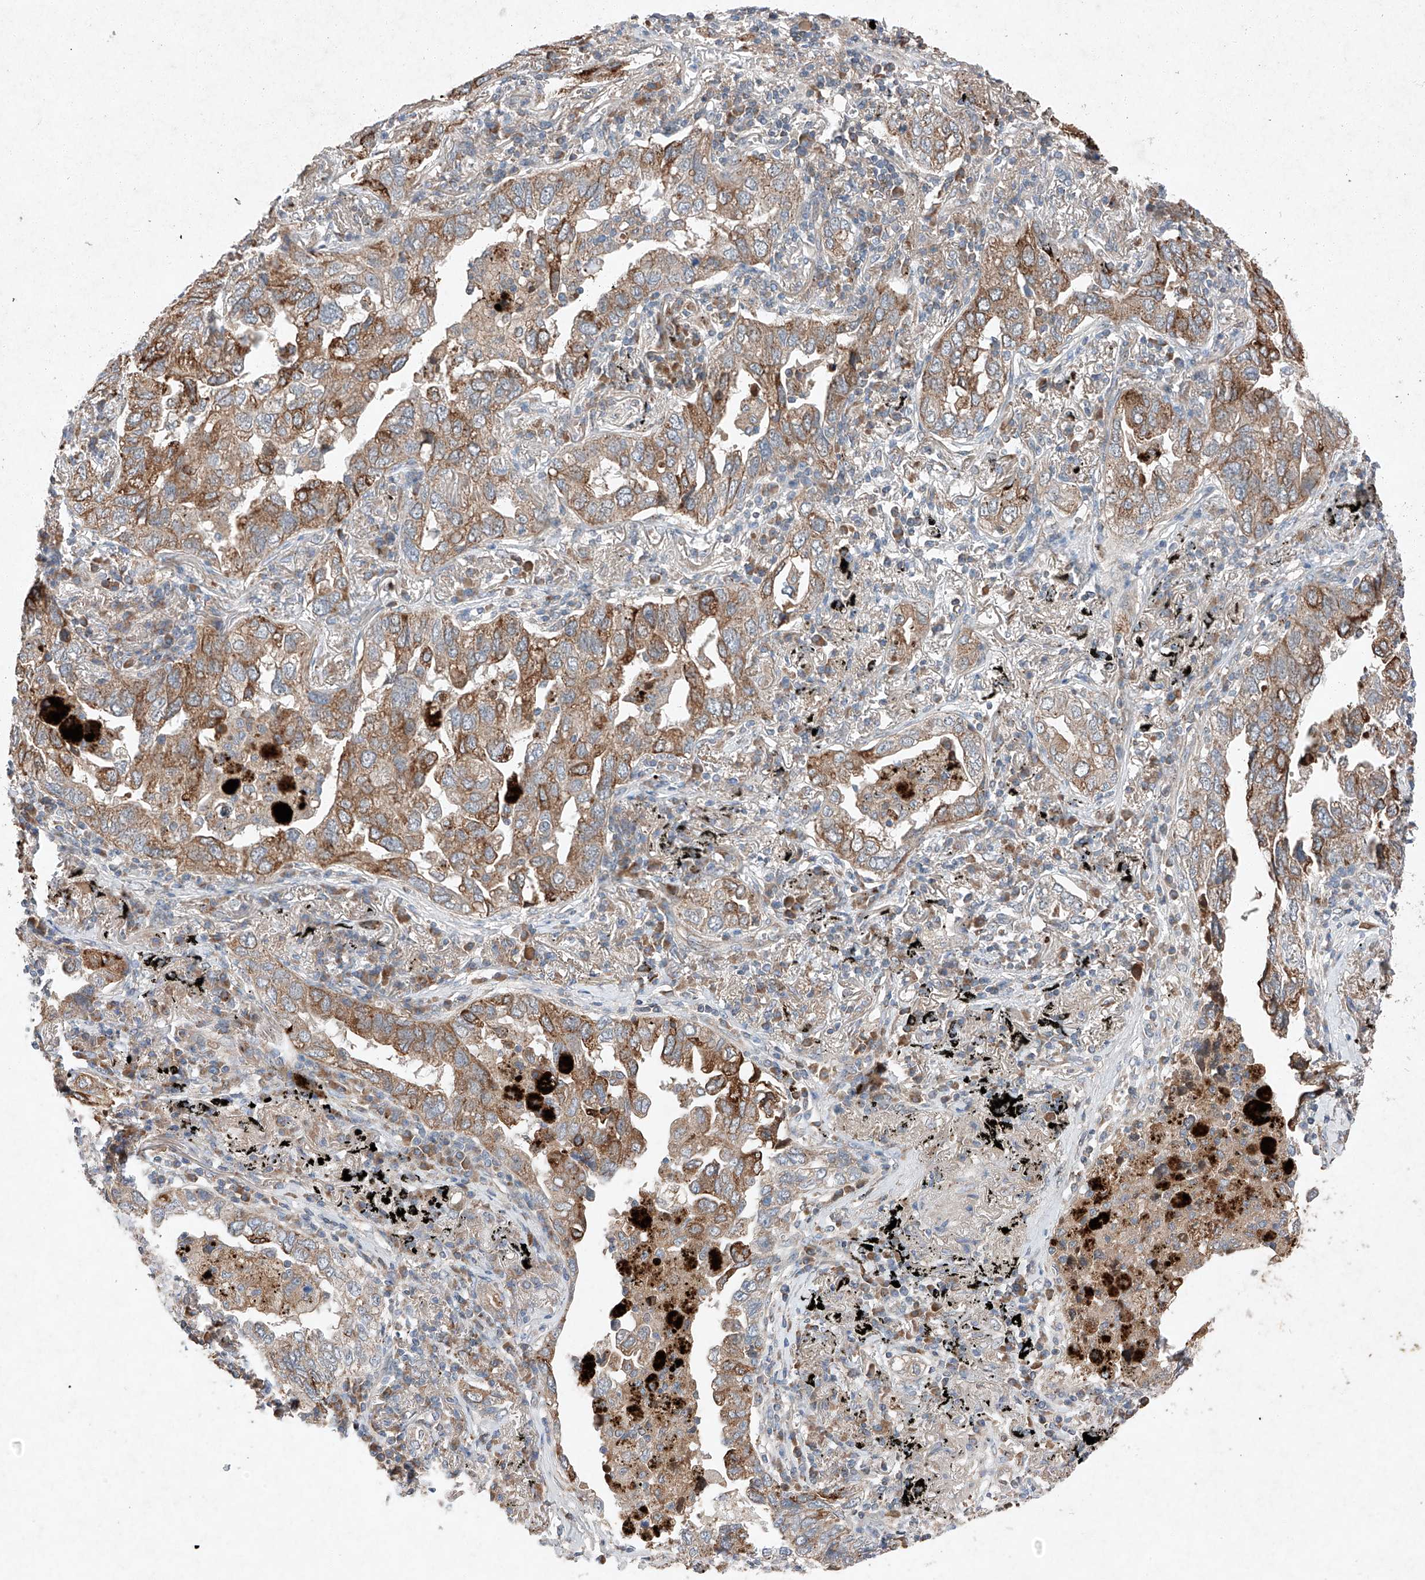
{"staining": {"intensity": "moderate", "quantity": ">75%", "location": "cytoplasmic/membranous"}, "tissue": "lung cancer", "cell_type": "Tumor cells", "image_type": "cancer", "snomed": [{"axis": "morphology", "description": "Adenocarcinoma, NOS"}, {"axis": "topography", "description": "Lung"}], "caption": "A brown stain highlights moderate cytoplasmic/membranous positivity of a protein in adenocarcinoma (lung) tumor cells. Using DAB (3,3'-diaminobenzidine) (brown) and hematoxylin (blue) stains, captured at high magnification using brightfield microscopy.", "gene": "RUSC1", "patient": {"sex": "male", "age": 65}}